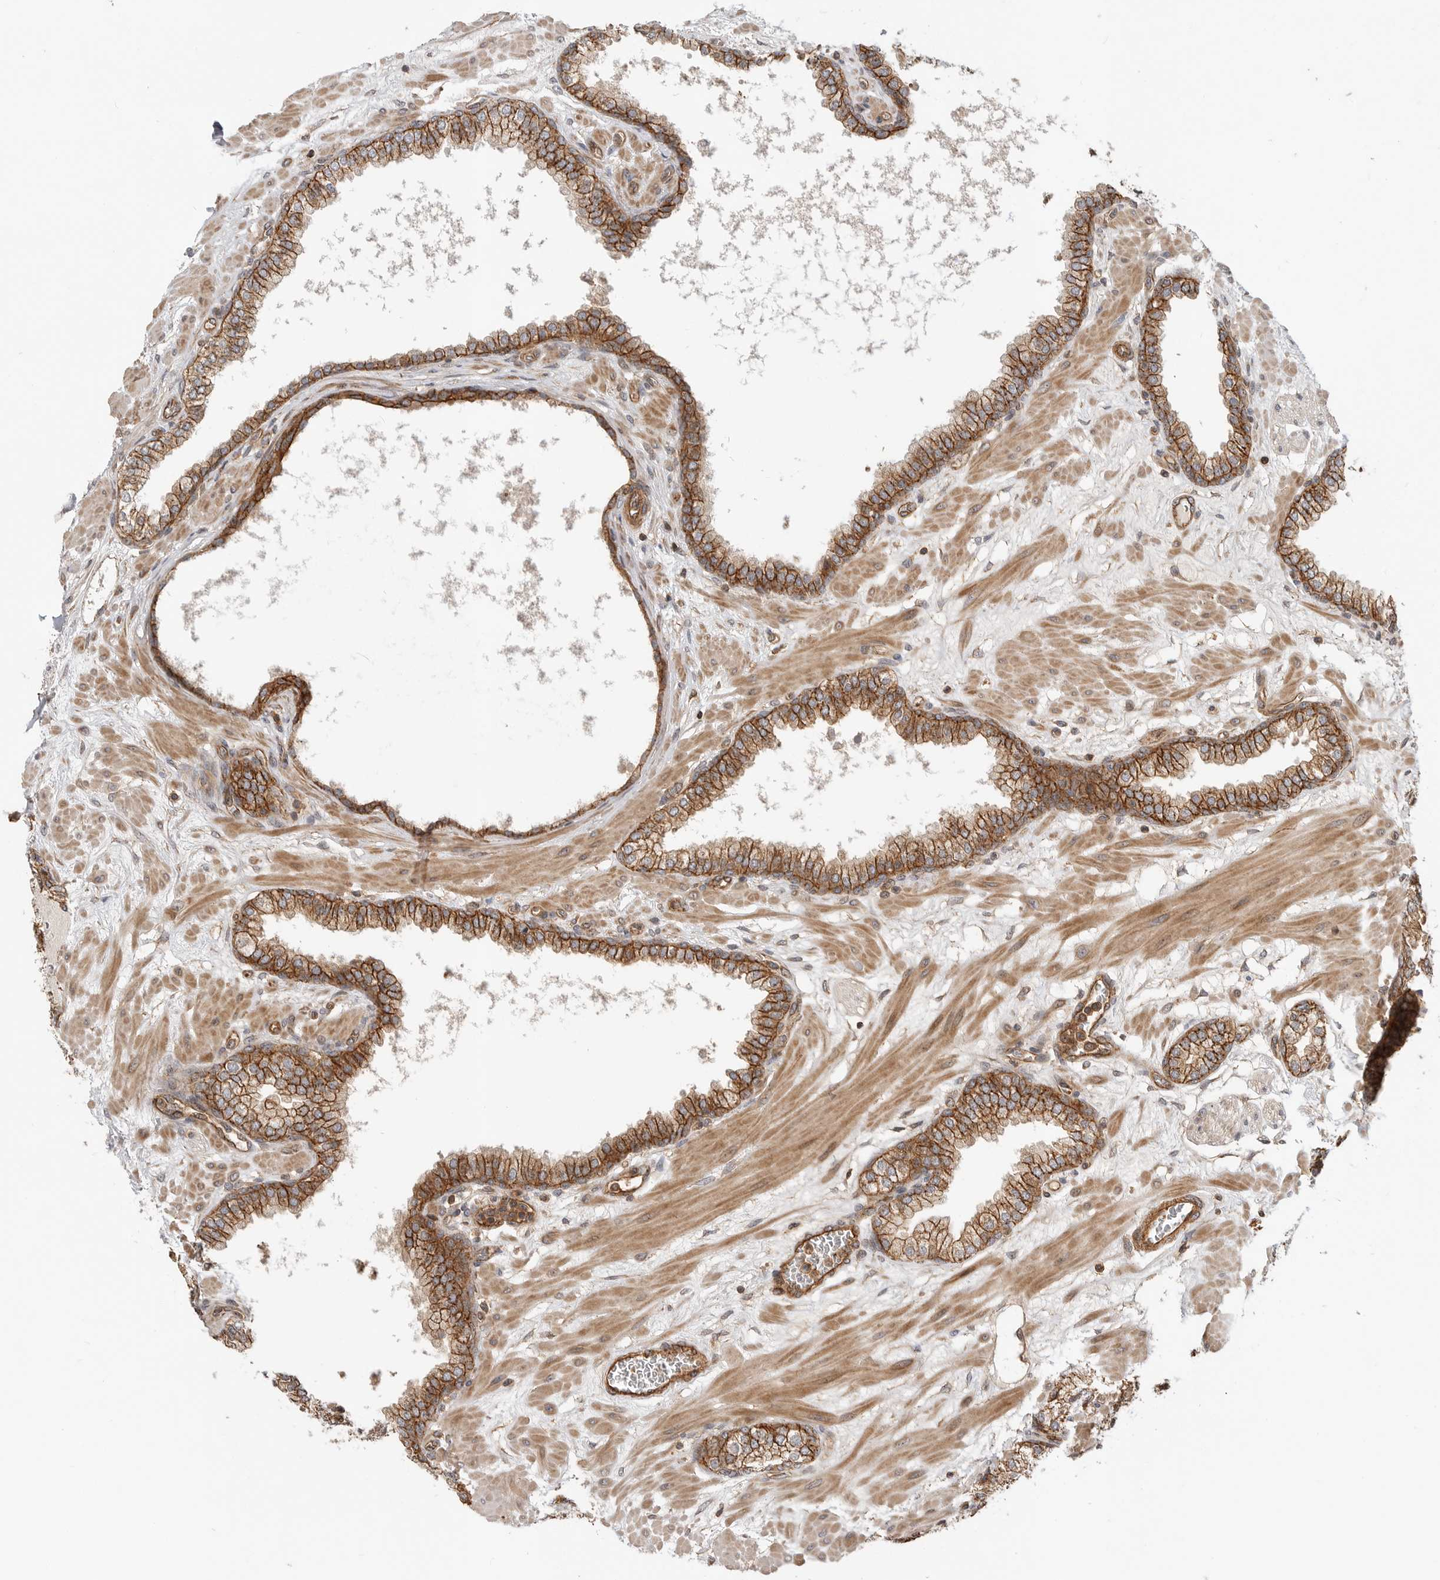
{"staining": {"intensity": "strong", "quantity": ">75%", "location": "cytoplasmic/membranous"}, "tissue": "prostate", "cell_type": "Glandular cells", "image_type": "normal", "snomed": [{"axis": "morphology", "description": "Normal tissue, NOS"}, {"axis": "morphology", "description": "Urothelial carcinoma, Low grade"}, {"axis": "topography", "description": "Urinary bladder"}, {"axis": "topography", "description": "Prostate"}], "caption": "A brown stain shows strong cytoplasmic/membranous expression of a protein in glandular cells of benign prostate.", "gene": "GPATCH2", "patient": {"sex": "male", "age": 60}}